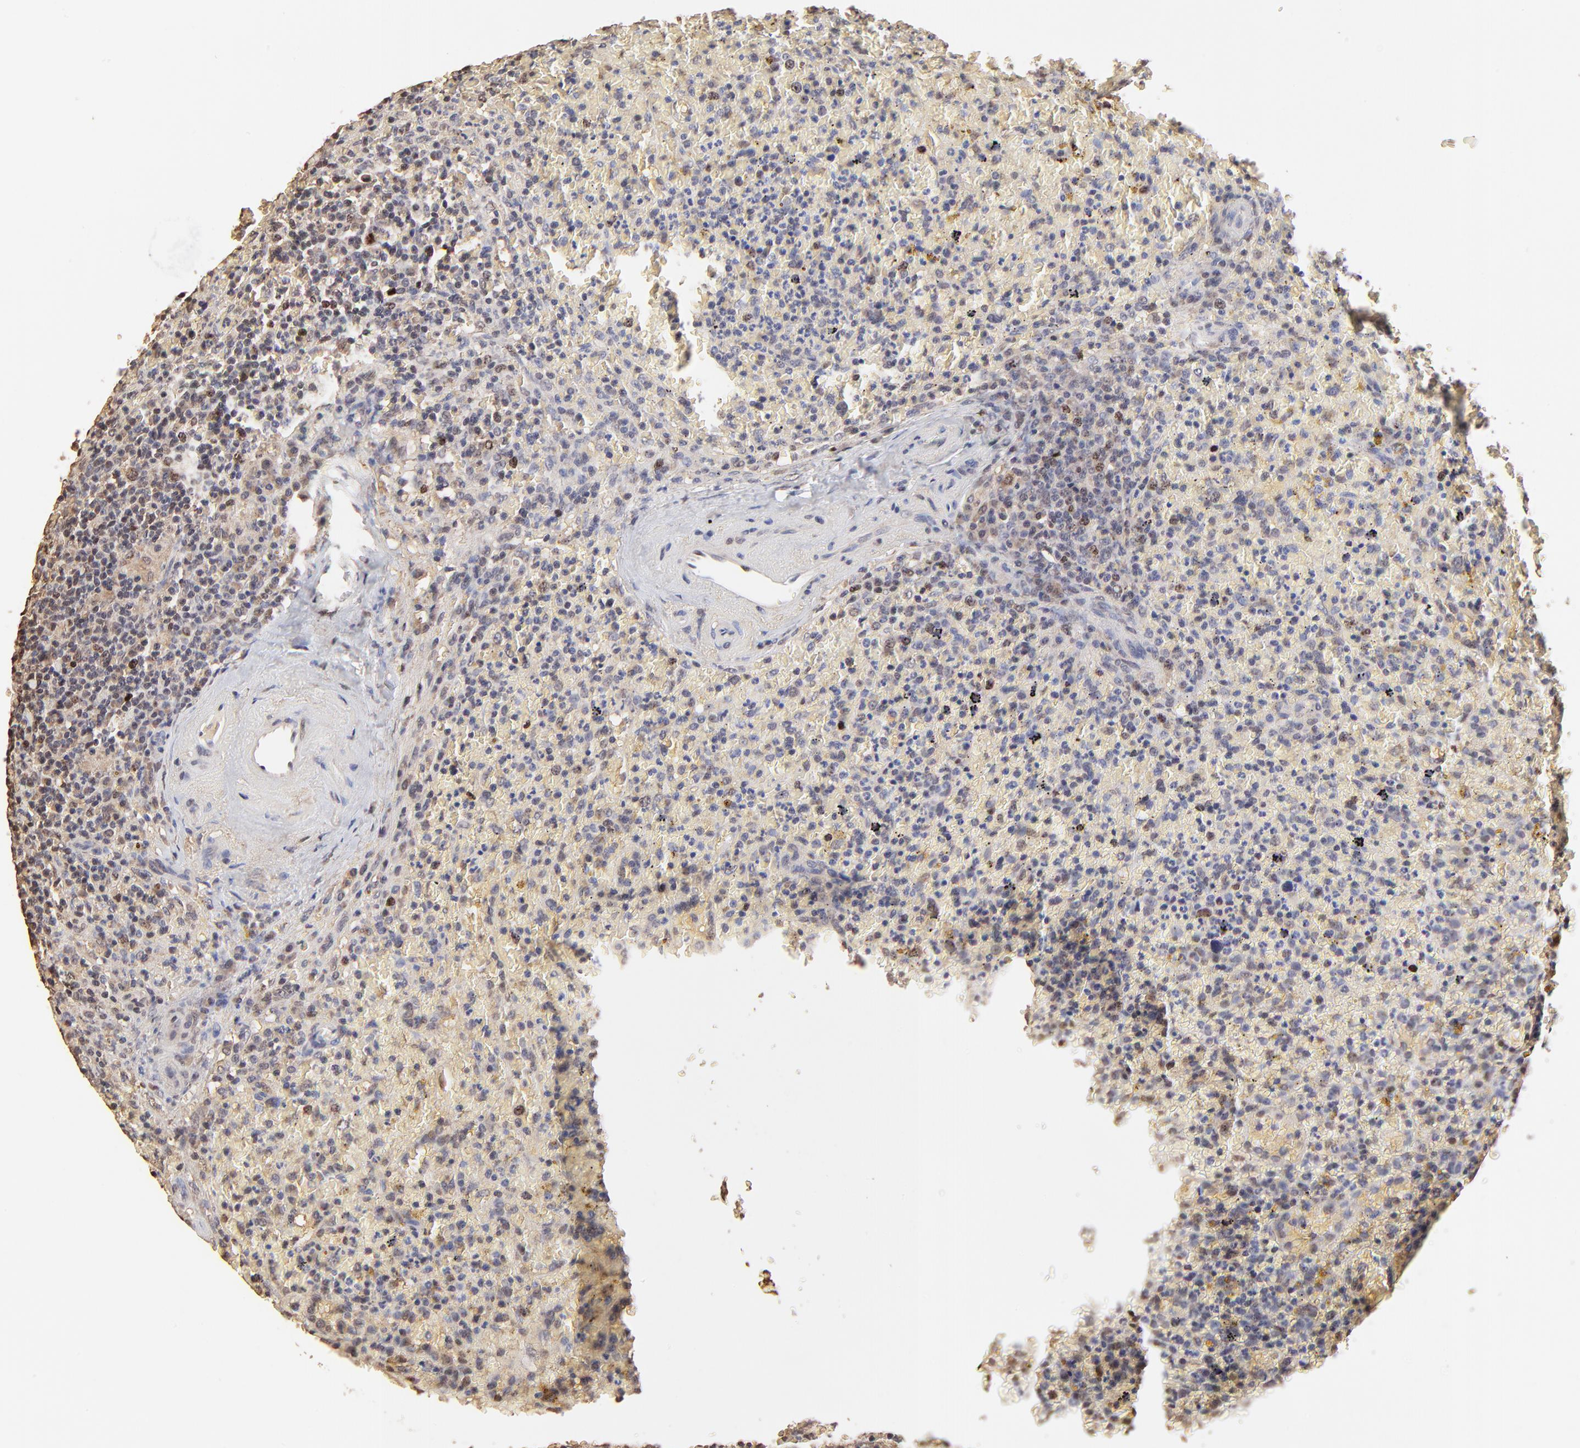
{"staining": {"intensity": "weak", "quantity": "<25%", "location": "nuclear"}, "tissue": "lymphoma", "cell_type": "Tumor cells", "image_type": "cancer", "snomed": [{"axis": "morphology", "description": "Malignant lymphoma, non-Hodgkin's type, High grade"}, {"axis": "topography", "description": "Spleen"}, {"axis": "topography", "description": "Lymph node"}], "caption": "Micrograph shows no protein expression in tumor cells of high-grade malignant lymphoma, non-Hodgkin's type tissue.", "gene": "BIRC5", "patient": {"sex": "female", "age": 70}}